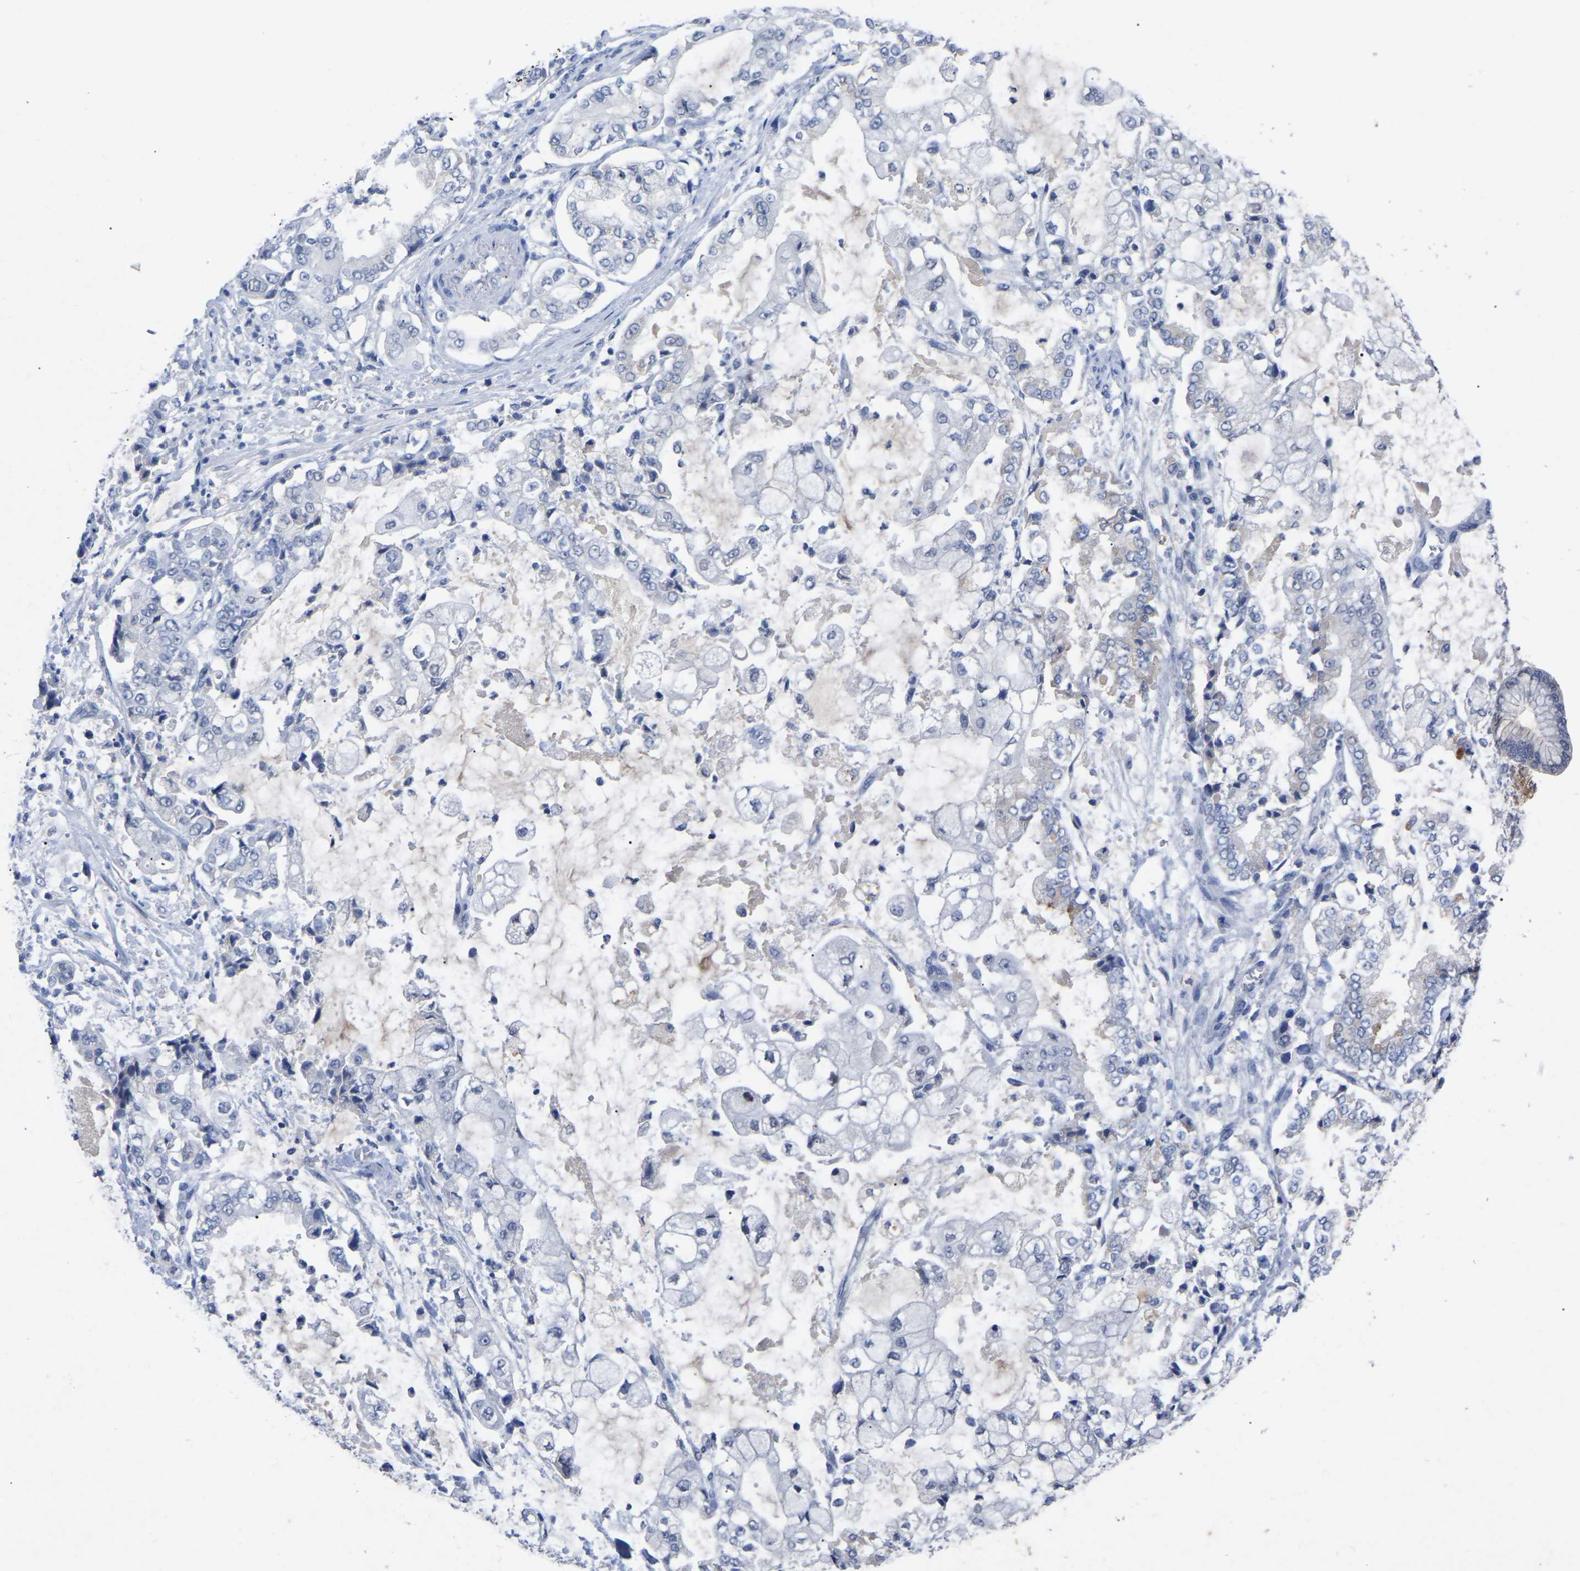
{"staining": {"intensity": "negative", "quantity": "none", "location": "none"}, "tissue": "stomach cancer", "cell_type": "Tumor cells", "image_type": "cancer", "snomed": [{"axis": "morphology", "description": "Adenocarcinoma, NOS"}, {"axis": "topography", "description": "Stomach"}], "caption": "High magnification brightfield microscopy of stomach cancer (adenocarcinoma) stained with DAB (3,3'-diaminobenzidine) (brown) and counterstained with hematoxylin (blue): tumor cells show no significant staining.", "gene": "SMPD2", "patient": {"sex": "male", "age": 76}}